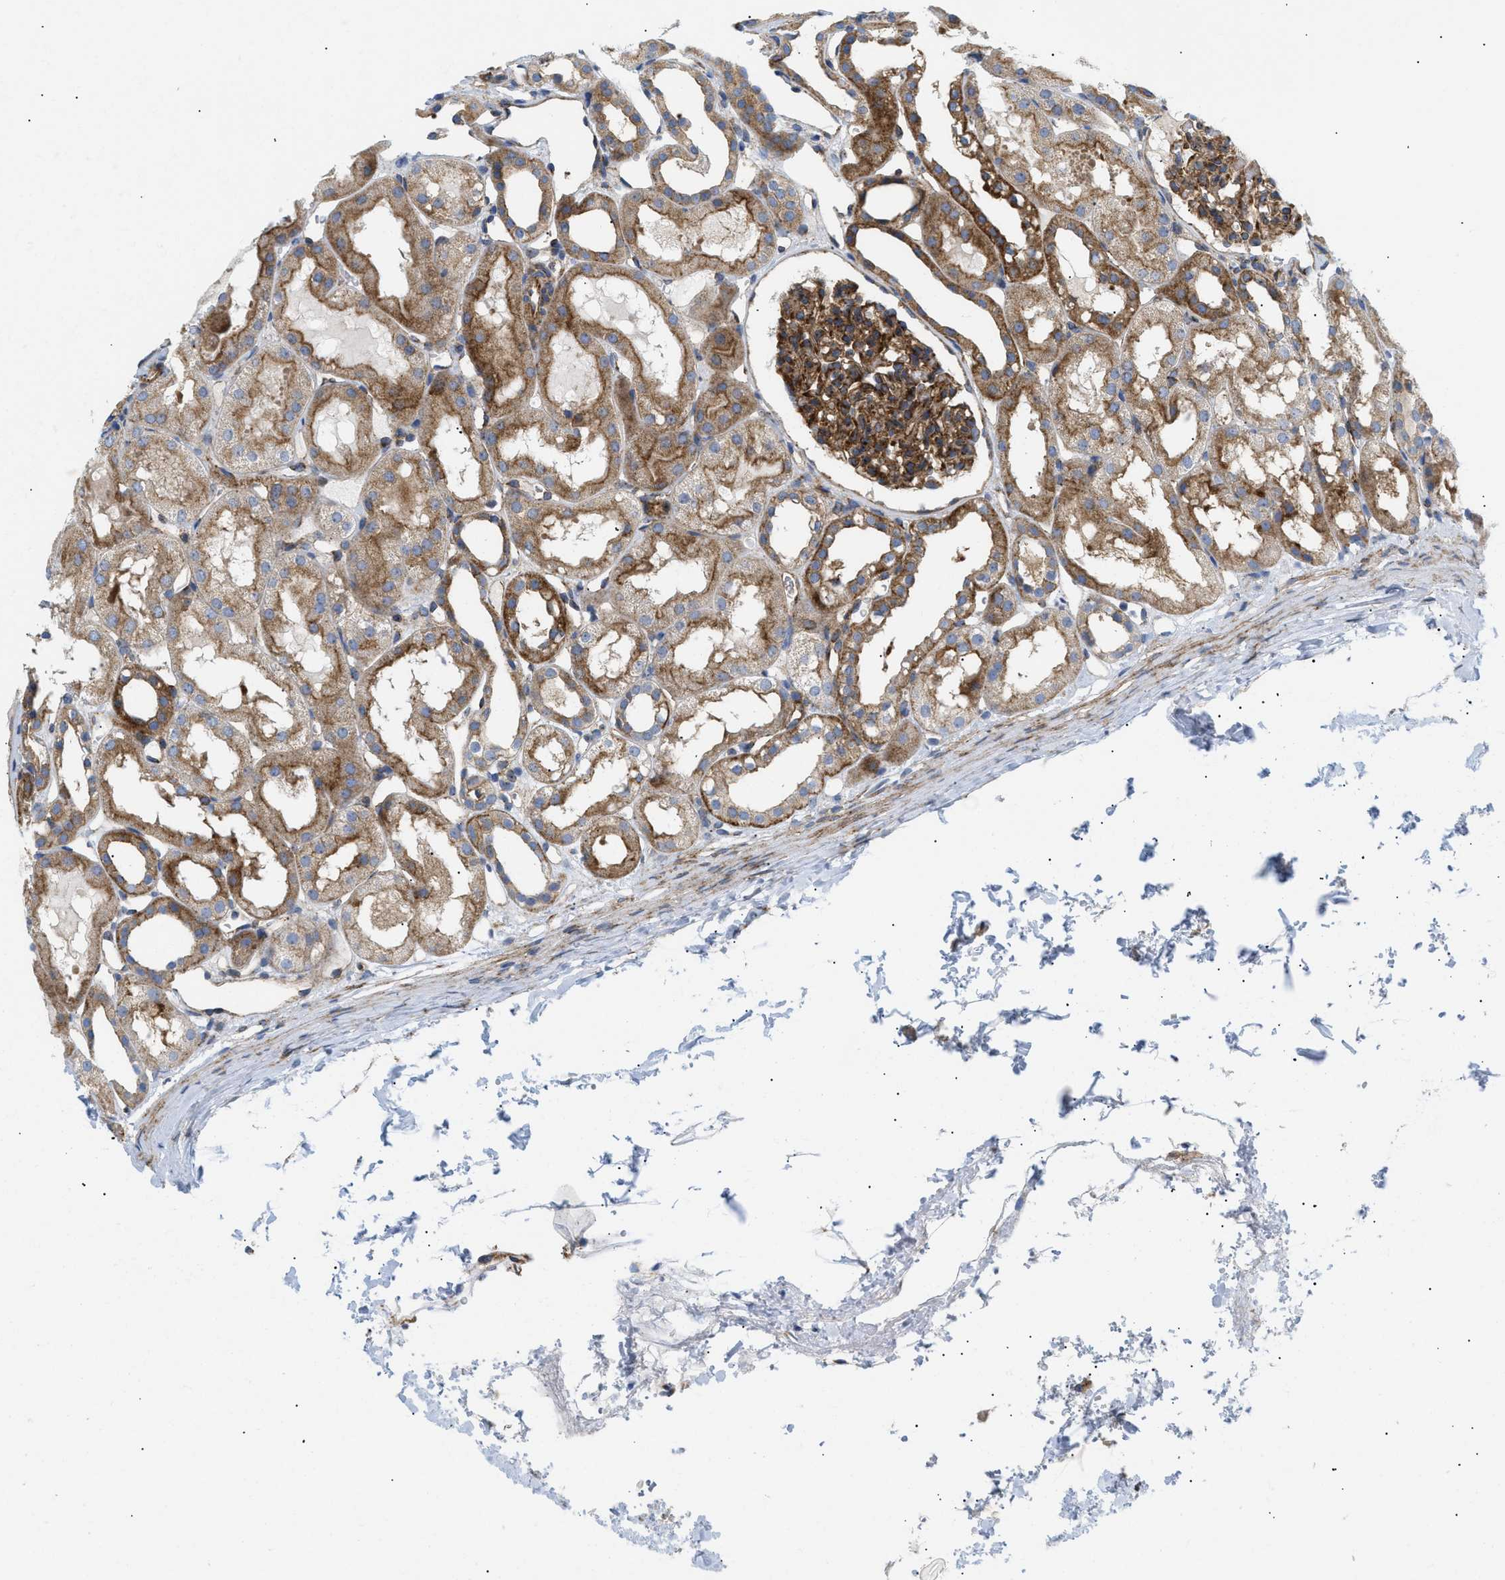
{"staining": {"intensity": "strong", "quantity": "25%-75%", "location": "cytoplasmic/membranous"}, "tissue": "kidney", "cell_type": "Cells in glomeruli", "image_type": "normal", "snomed": [{"axis": "morphology", "description": "Normal tissue, NOS"}, {"axis": "topography", "description": "Kidney"}, {"axis": "topography", "description": "Urinary bladder"}], "caption": "This histopathology image demonstrates immunohistochemistry staining of unremarkable human kidney, with high strong cytoplasmic/membranous positivity in approximately 25%-75% of cells in glomeruli.", "gene": "DCTN4", "patient": {"sex": "male", "age": 16}}